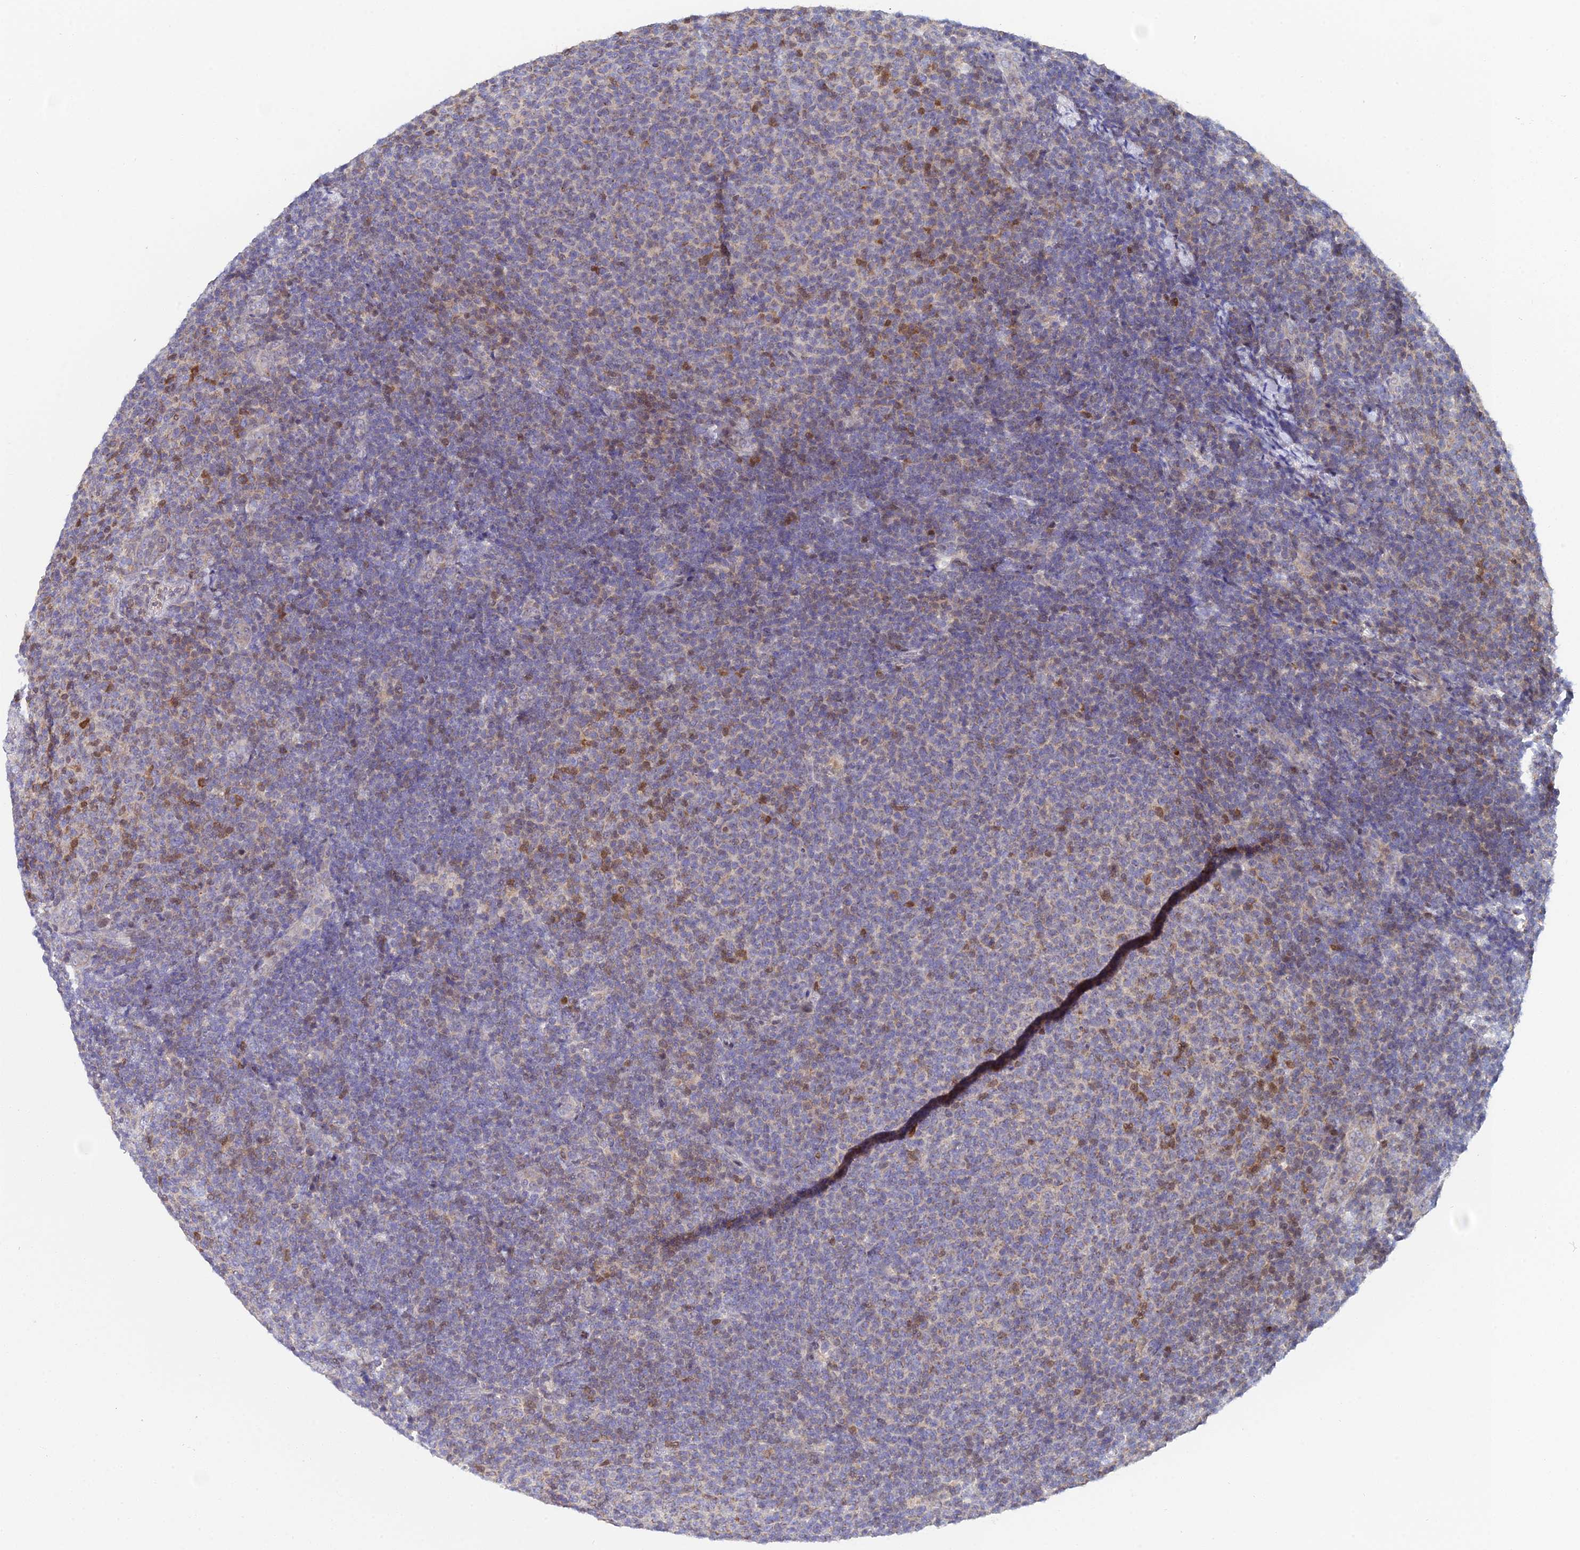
{"staining": {"intensity": "moderate", "quantity": "<25%", "location": "cytoplasmic/membranous"}, "tissue": "lymphoma", "cell_type": "Tumor cells", "image_type": "cancer", "snomed": [{"axis": "morphology", "description": "Malignant lymphoma, non-Hodgkin's type, Low grade"}, {"axis": "topography", "description": "Lymph node"}], "caption": "This histopathology image displays immunohistochemistry staining of low-grade malignant lymphoma, non-Hodgkin's type, with low moderate cytoplasmic/membranous expression in about <25% of tumor cells.", "gene": "ELOA2", "patient": {"sex": "male", "age": 66}}